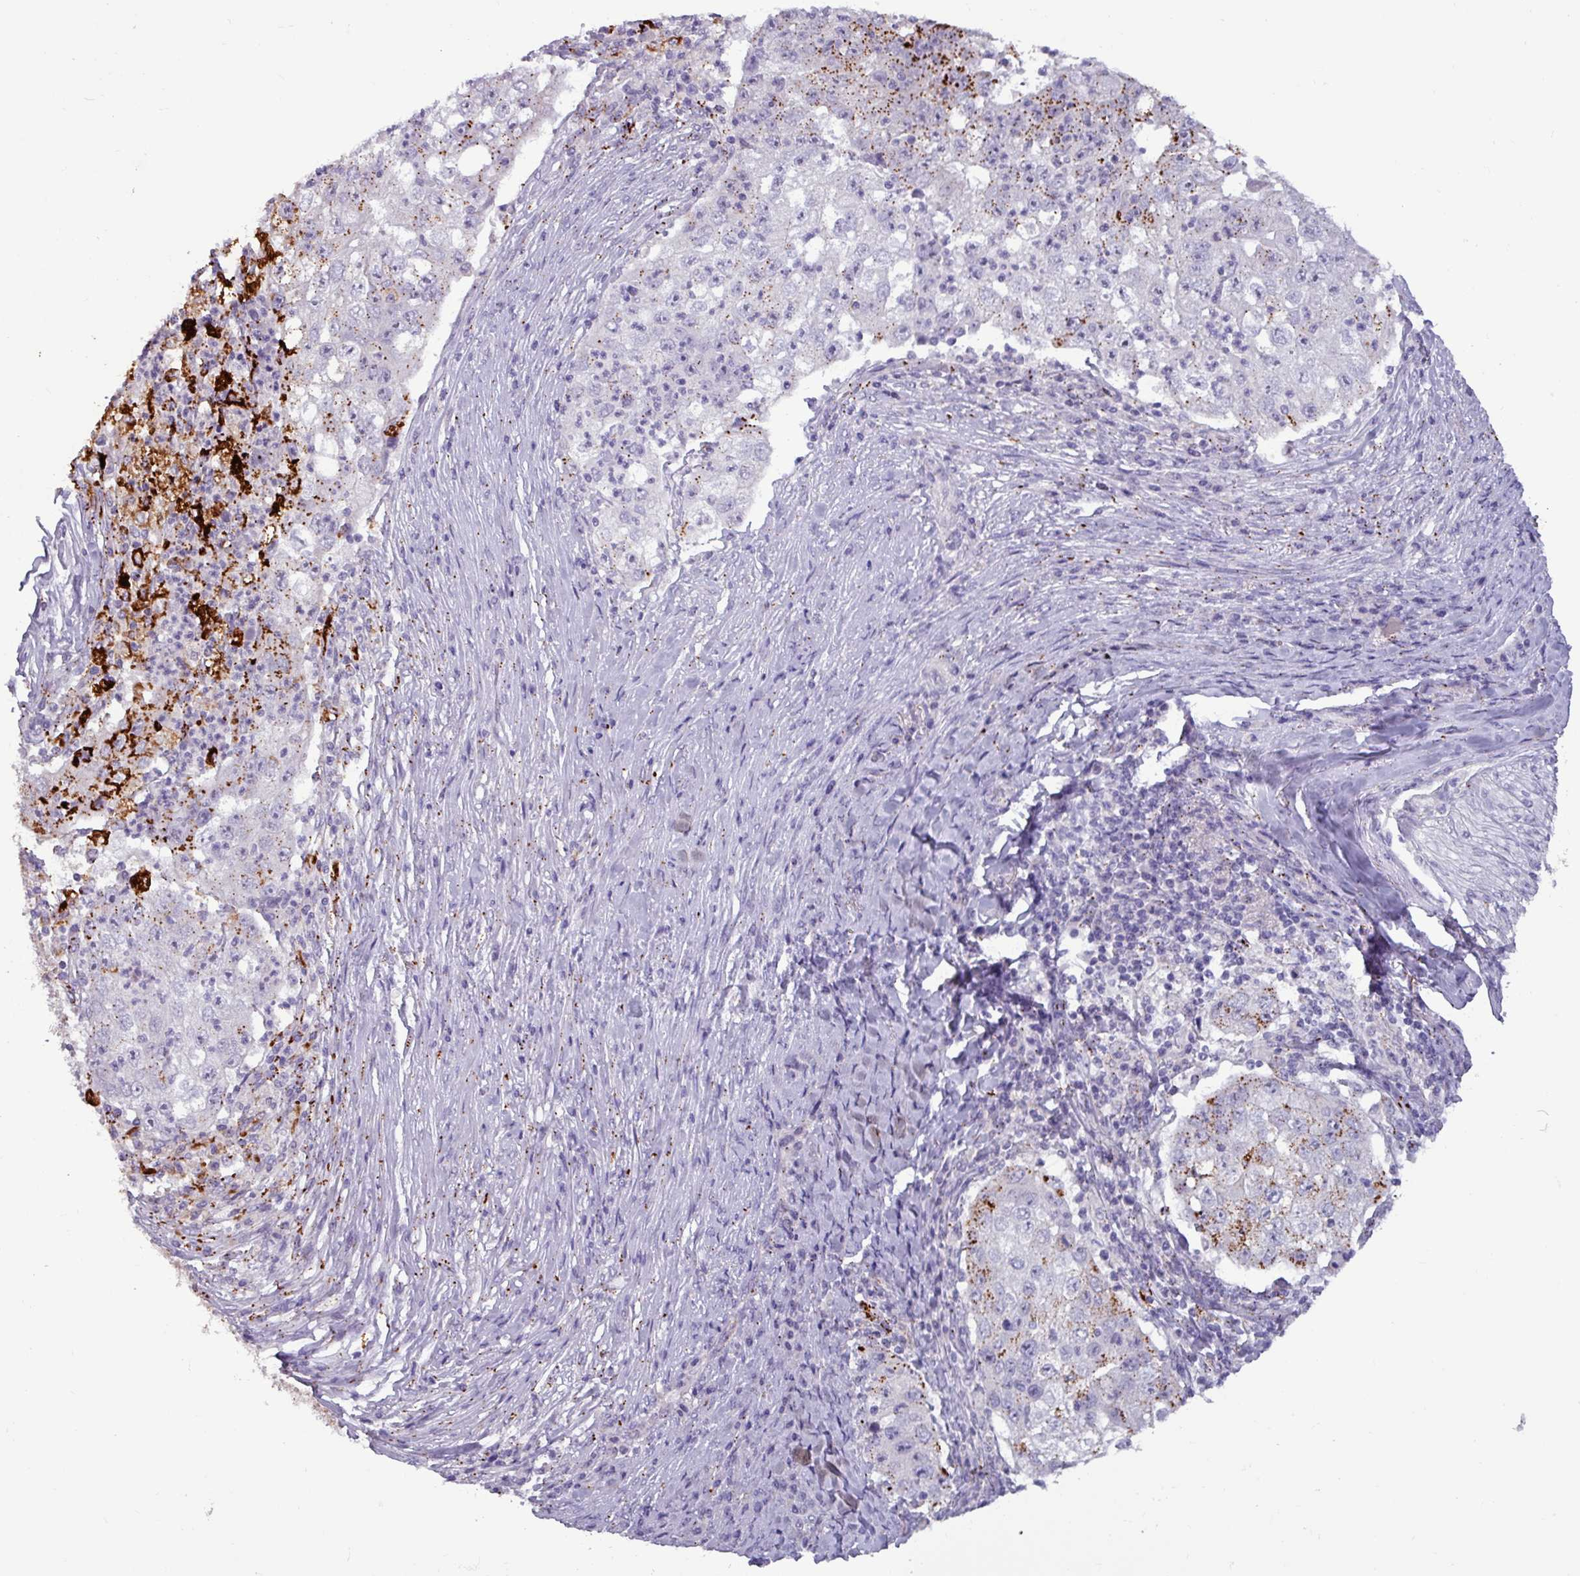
{"staining": {"intensity": "moderate", "quantity": "<25%", "location": "cytoplasmic/membranous"}, "tissue": "lung cancer", "cell_type": "Tumor cells", "image_type": "cancer", "snomed": [{"axis": "morphology", "description": "Squamous cell carcinoma, NOS"}, {"axis": "topography", "description": "Lung"}], "caption": "Lung cancer stained for a protein (brown) displays moderate cytoplasmic/membranous positive positivity in approximately <25% of tumor cells.", "gene": "PLIN2", "patient": {"sex": "male", "age": 64}}